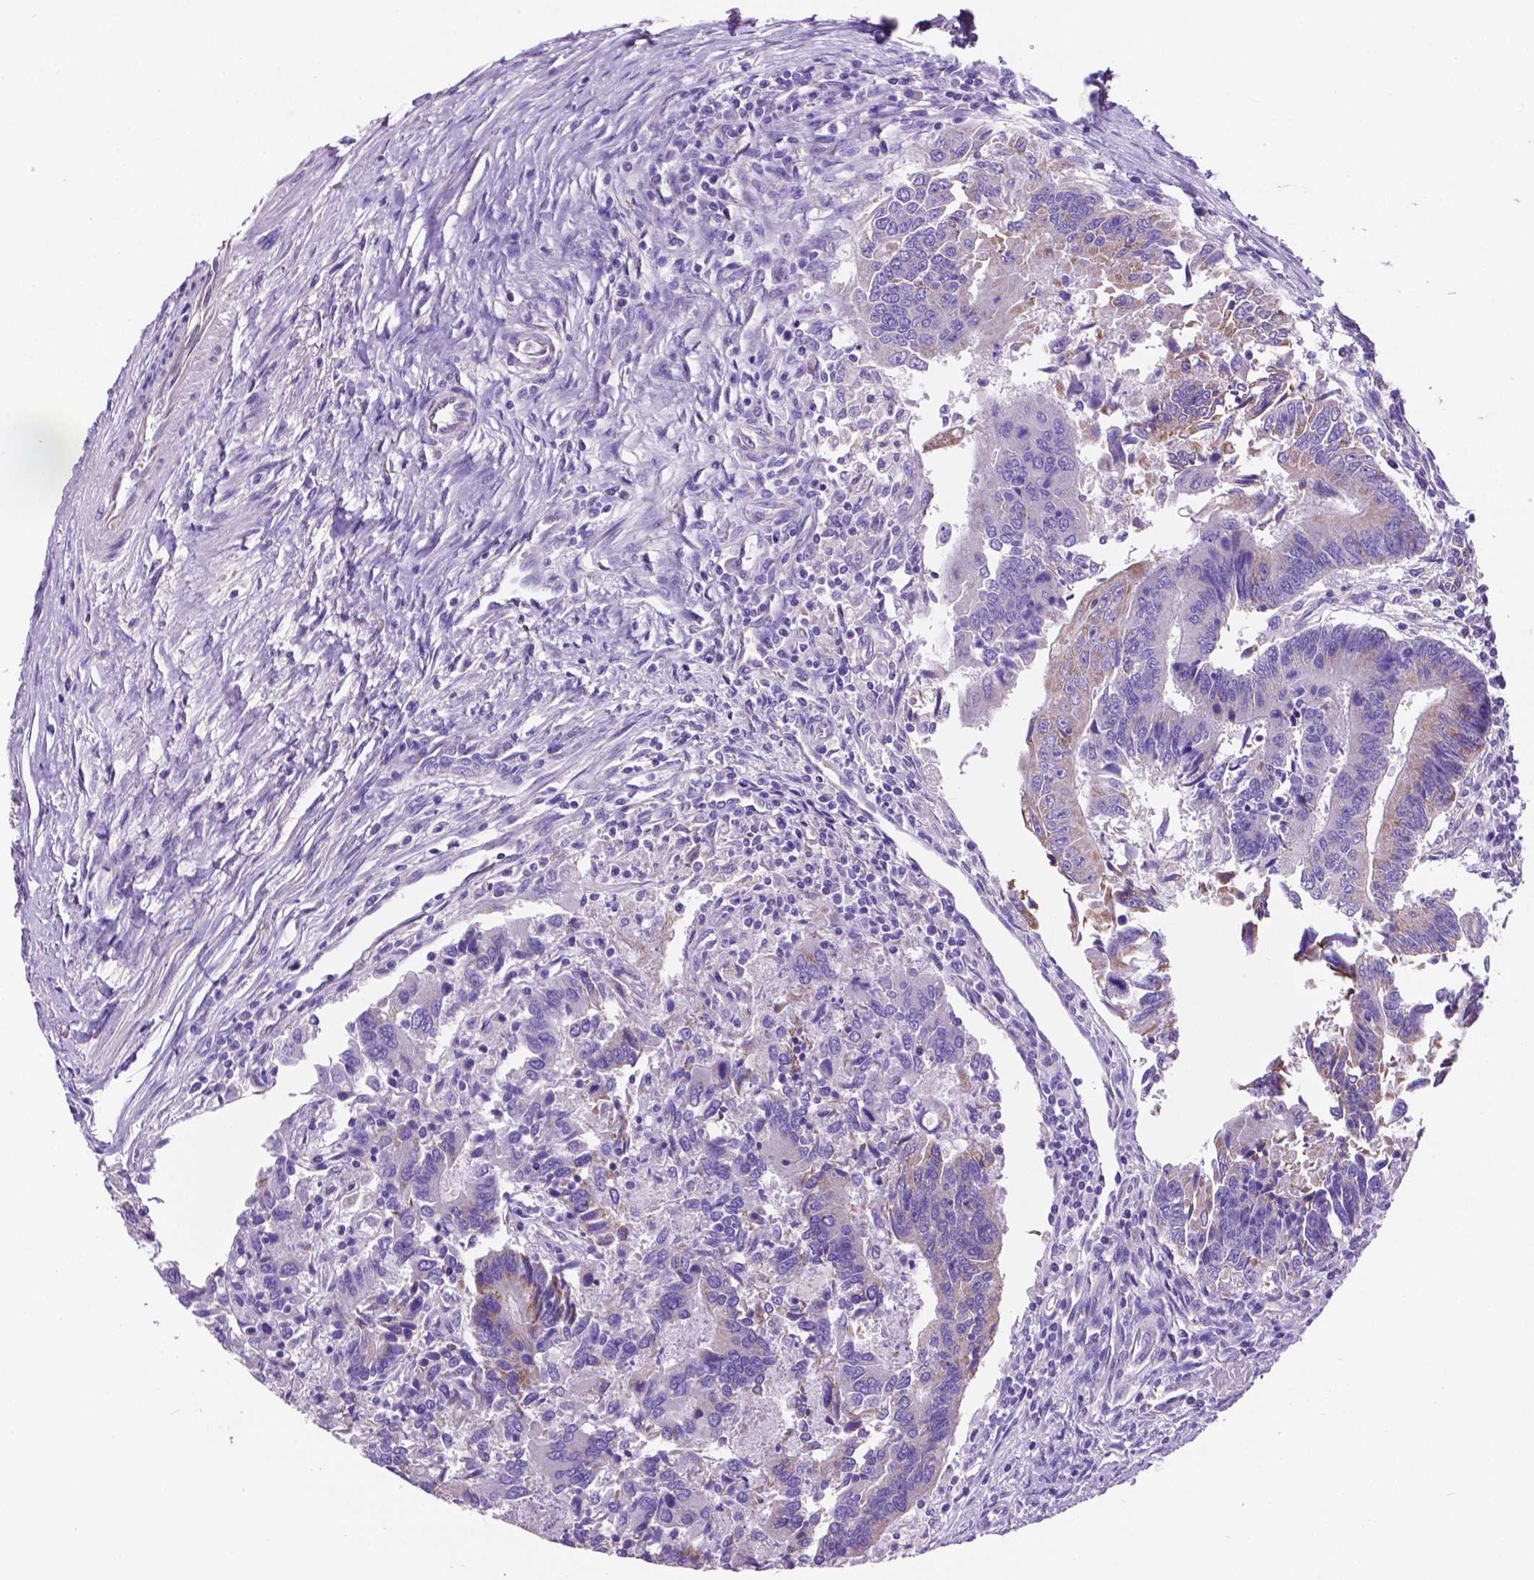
{"staining": {"intensity": "weak", "quantity": "<25%", "location": "cytoplasmic/membranous"}, "tissue": "colorectal cancer", "cell_type": "Tumor cells", "image_type": "cancer", "snomed": [{"axis": "morphology", "description": "Adenocarcinoma, NOS"}, {"axis": "topography", "description": "Colon"}], "caption": "This is an immunohistochemistry histopathology image of adenocarcinoma (colorectal). There is no expression in tumor cells.", "gene": "TMEM121B", "patient": {"sex": "female", "age": 67}}